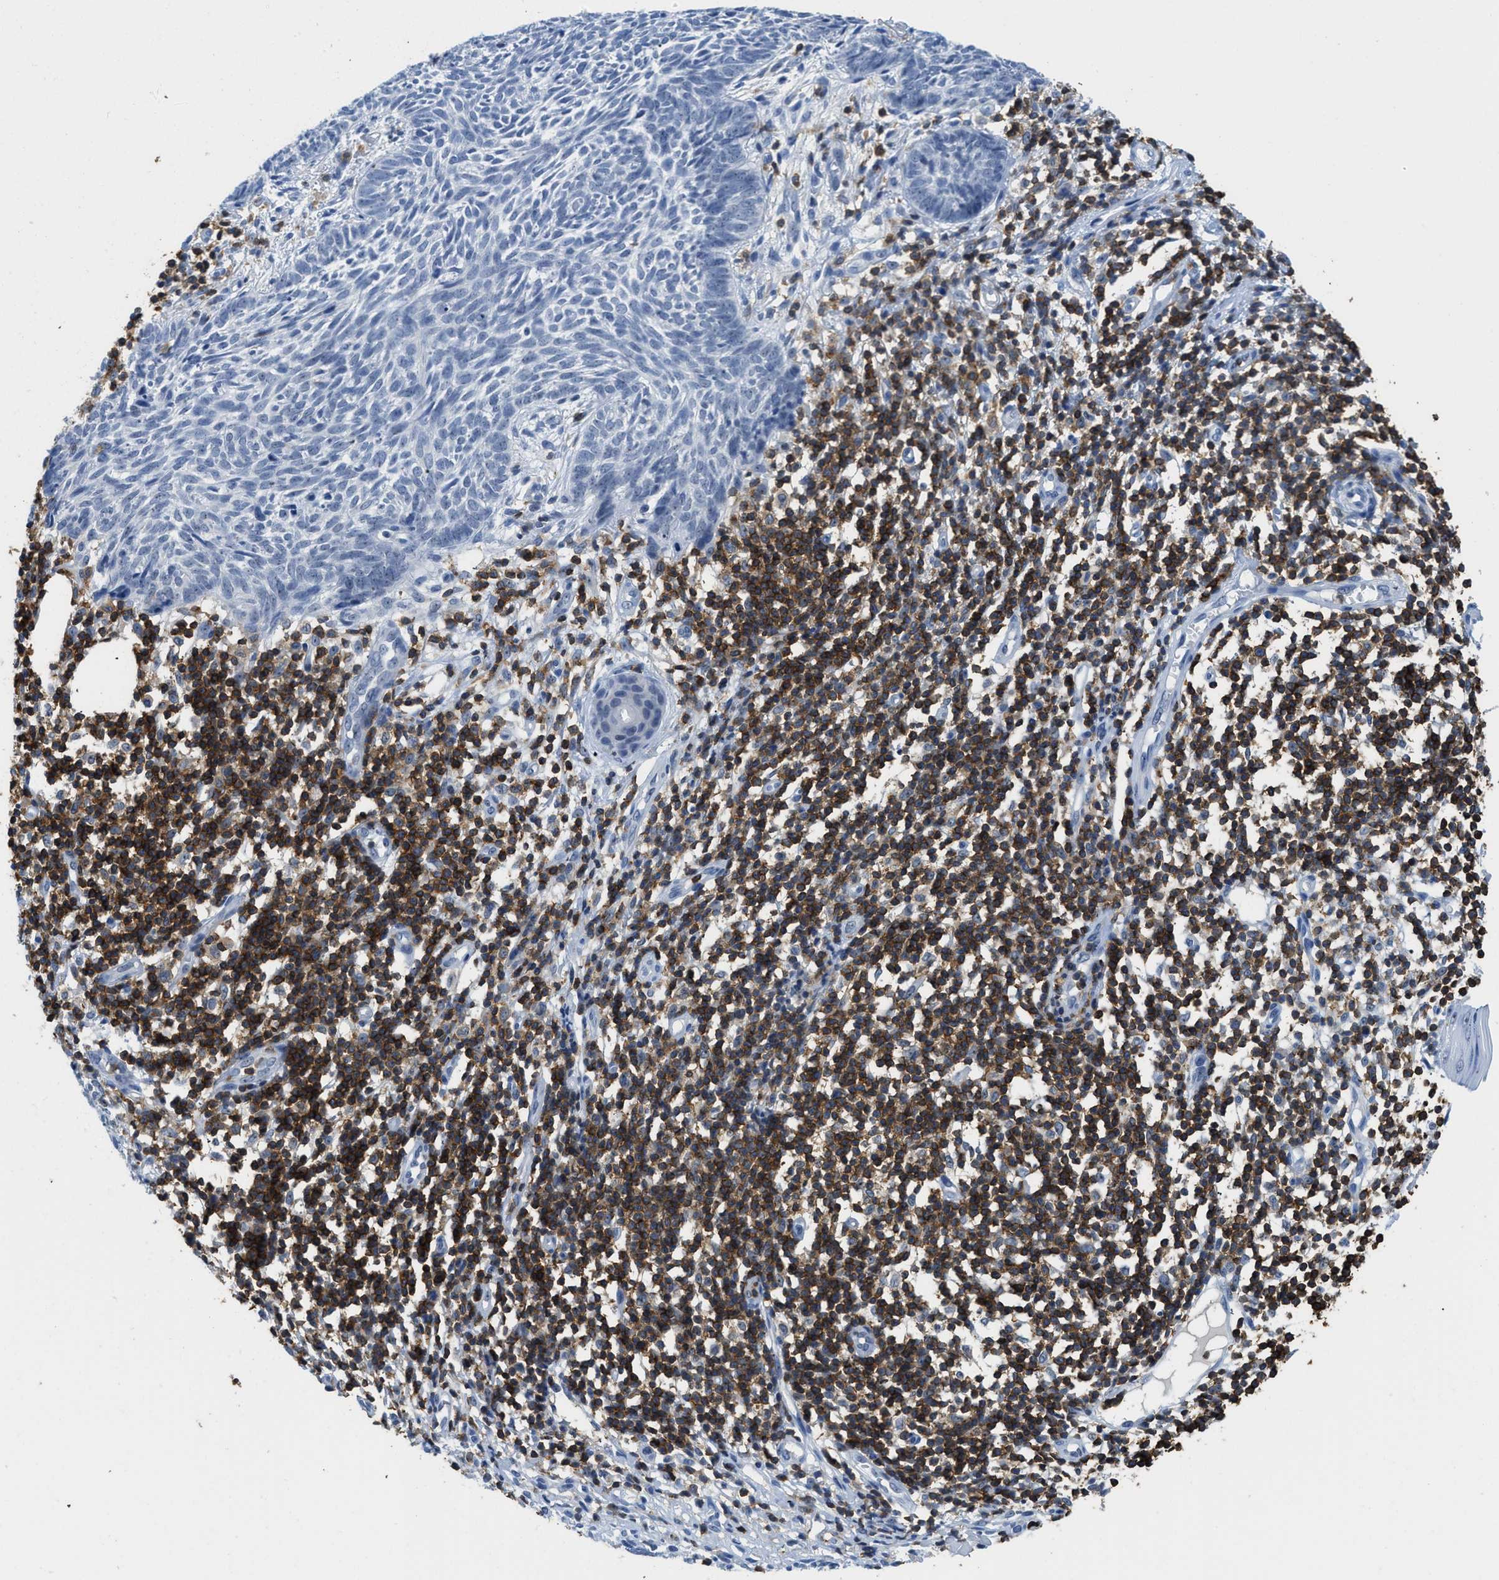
{"staining": {"intensity": "negative", "quantity": "none", "location": "none"}, "tissue": "skin cancer", "cell_type": "Tumor cells", "image_type": "cancer", "snomed": [{"axis": "morphology", "description": "Basal cell carcinoma"}, {"axis": "topography", "description": "Skin"}], "caption": "High magnification brightfield microscopy of skin cancer (basal cell carcinoma) stained with DAB (brown) and counterstained with hematoxylin (blue): tumor cells show no significant staining.", "gene": "FAM151A", "patient": {"sex": "male", "age": 60}}